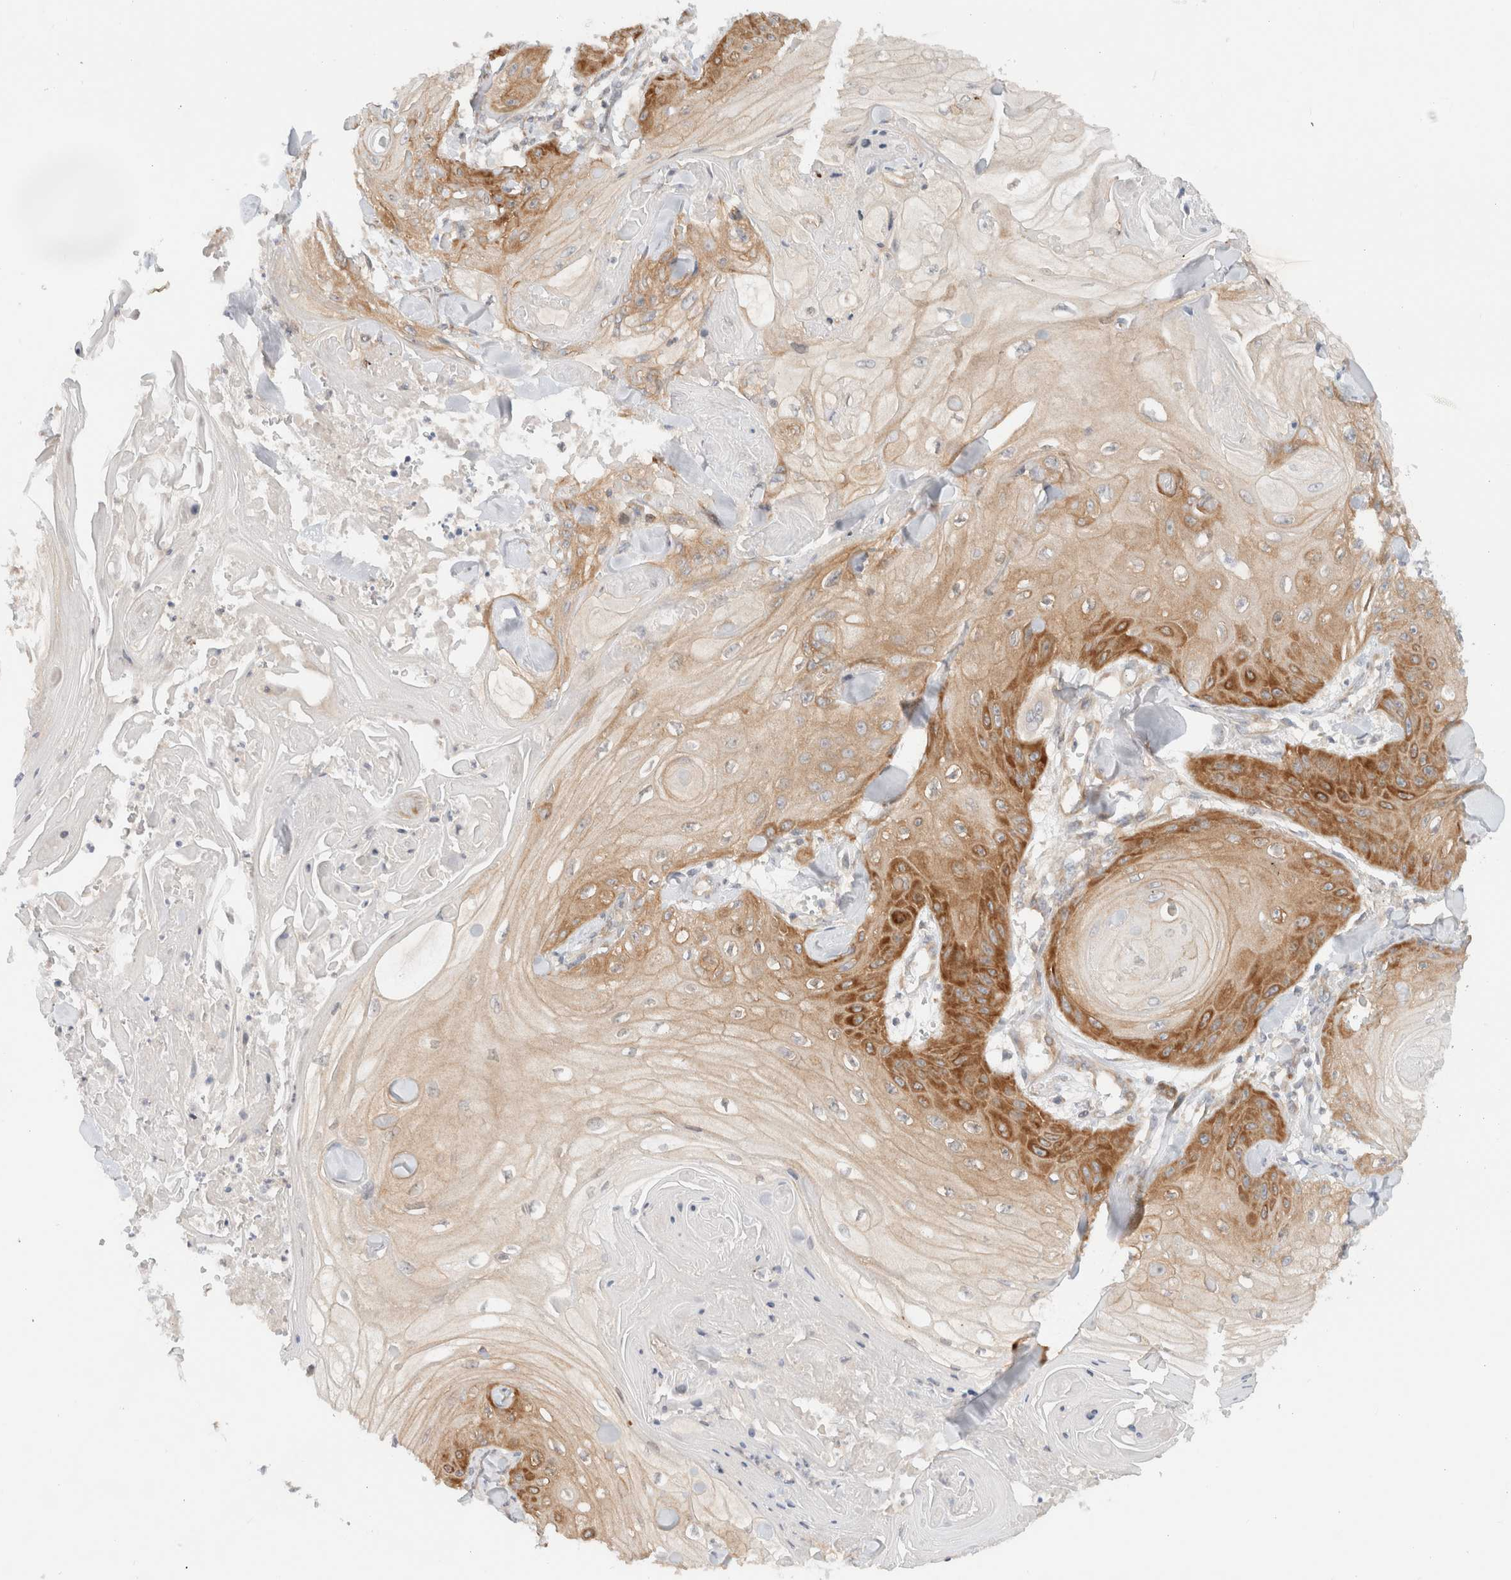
{"staining": {"intensity": "strong", "quantity": "25%-75%", "location": "cytoplasmic/membranous"}, "tissue": "skin cancer", "cell_type": "Tumor cells", "image_type": "cancer", "snomed": [{"axis": "morphology", "description": "Squamous cell carcinoma, NOS"}, {"axis": "topography", "description": "Skin"}], "caption": "Brown immunohistochemical staining in skin squamous cell carcinoma reveals strong cytoplasmic/membranous positivity in about 25%-75% of tumor cells. Immunohistochemistry (ihc) stains the protein of interest in brown and the nuclei are stained blue.", "gene": "MARK3", "patient": {"sex": "male", "age": 74}}